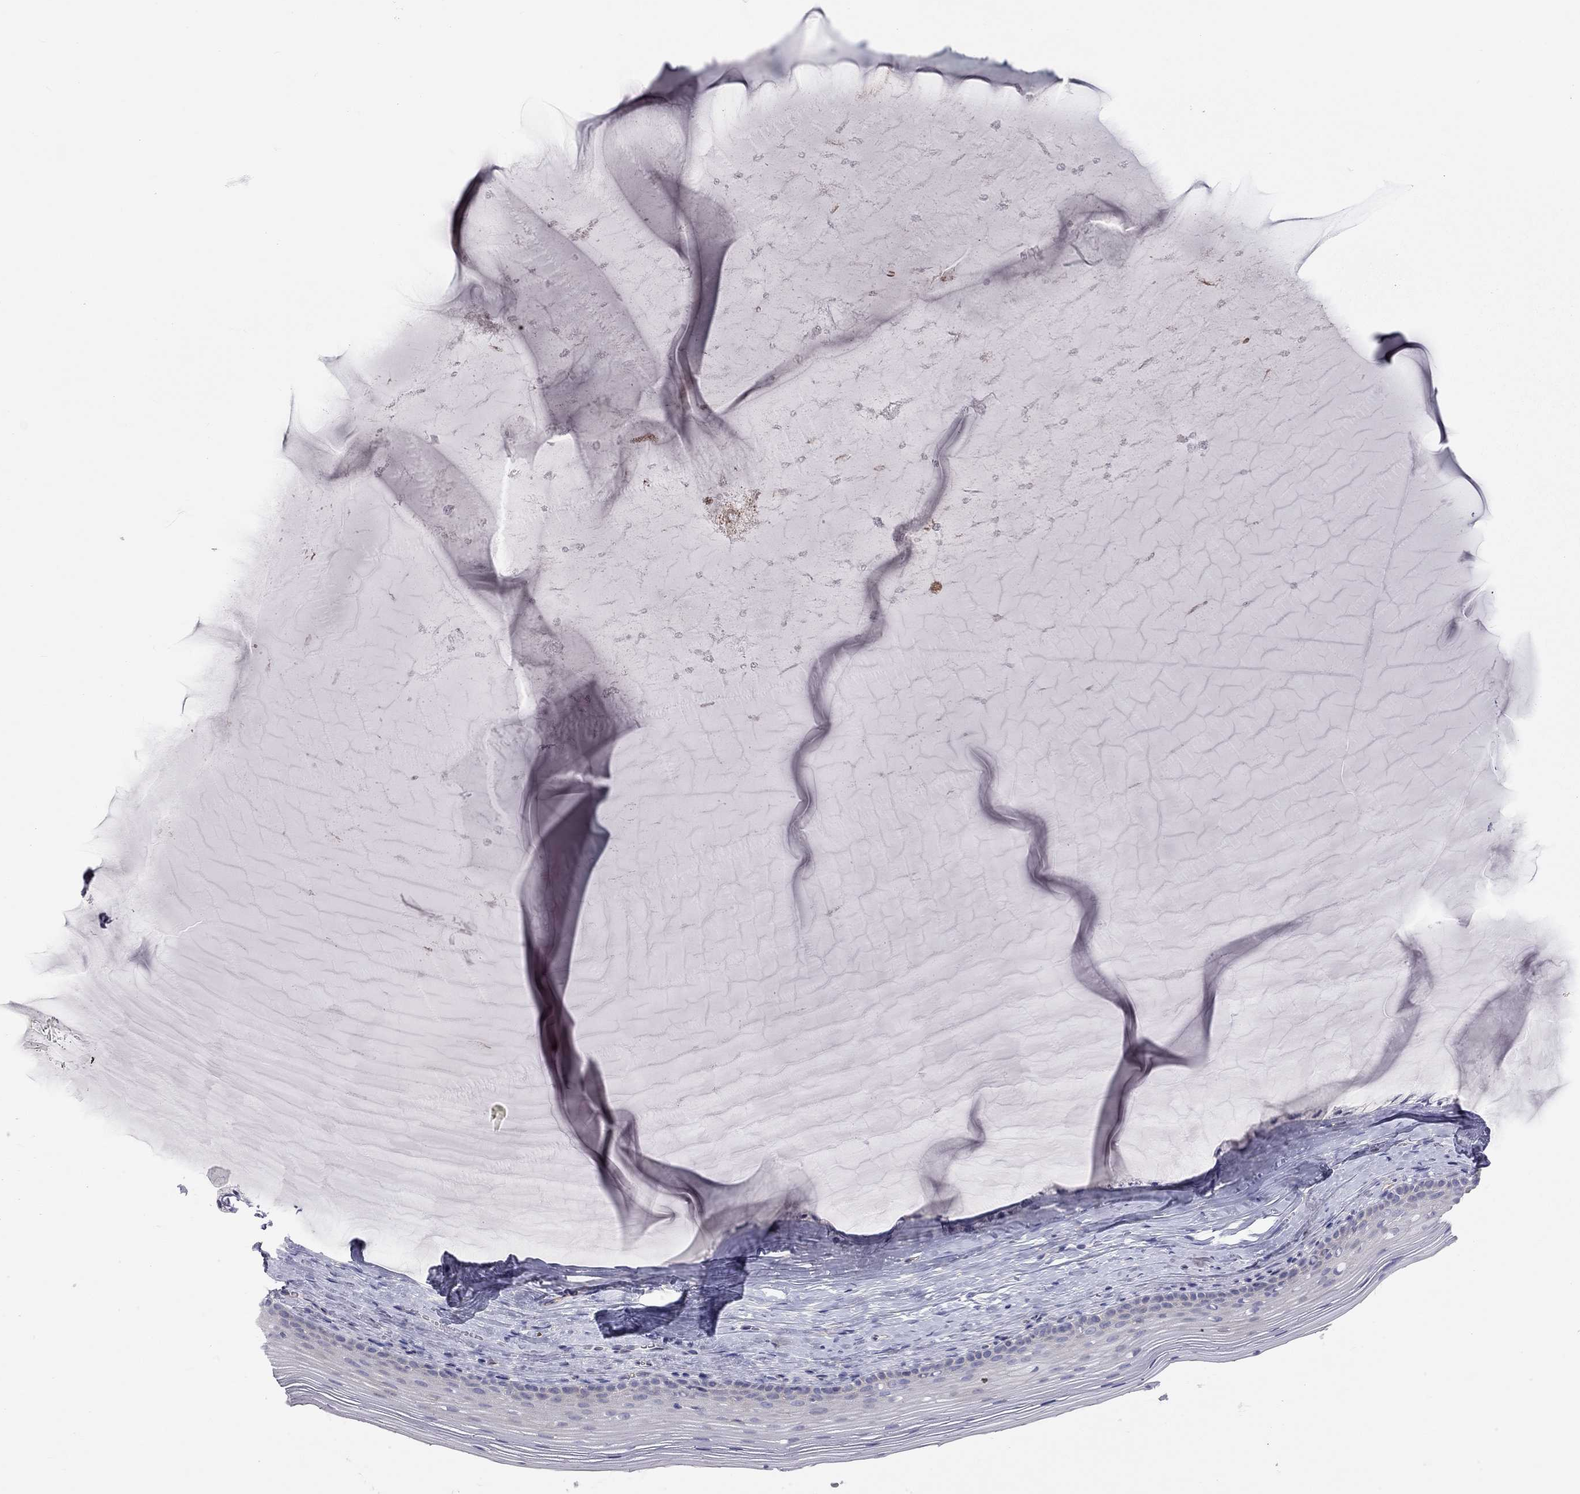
{"staining": {"intensity": "negative", "quantity": "none", "location": "none"}, "tissue": "cervix", "cell_type": "Glandular cells", "image_type": "normal", "snomed": [{"axis": "morphology", "description": "Normal tissue, NOS"}, {"axis": "topography", "description": "Cervix"}], "caption": "Immunohistochemistry image of unremarkable cervix: human cervix stained with DAB exhibits no significant protein positivity in glandular cells.", "gene": "GPRC5B", "patient": {"sex": "female", "age": 40}}